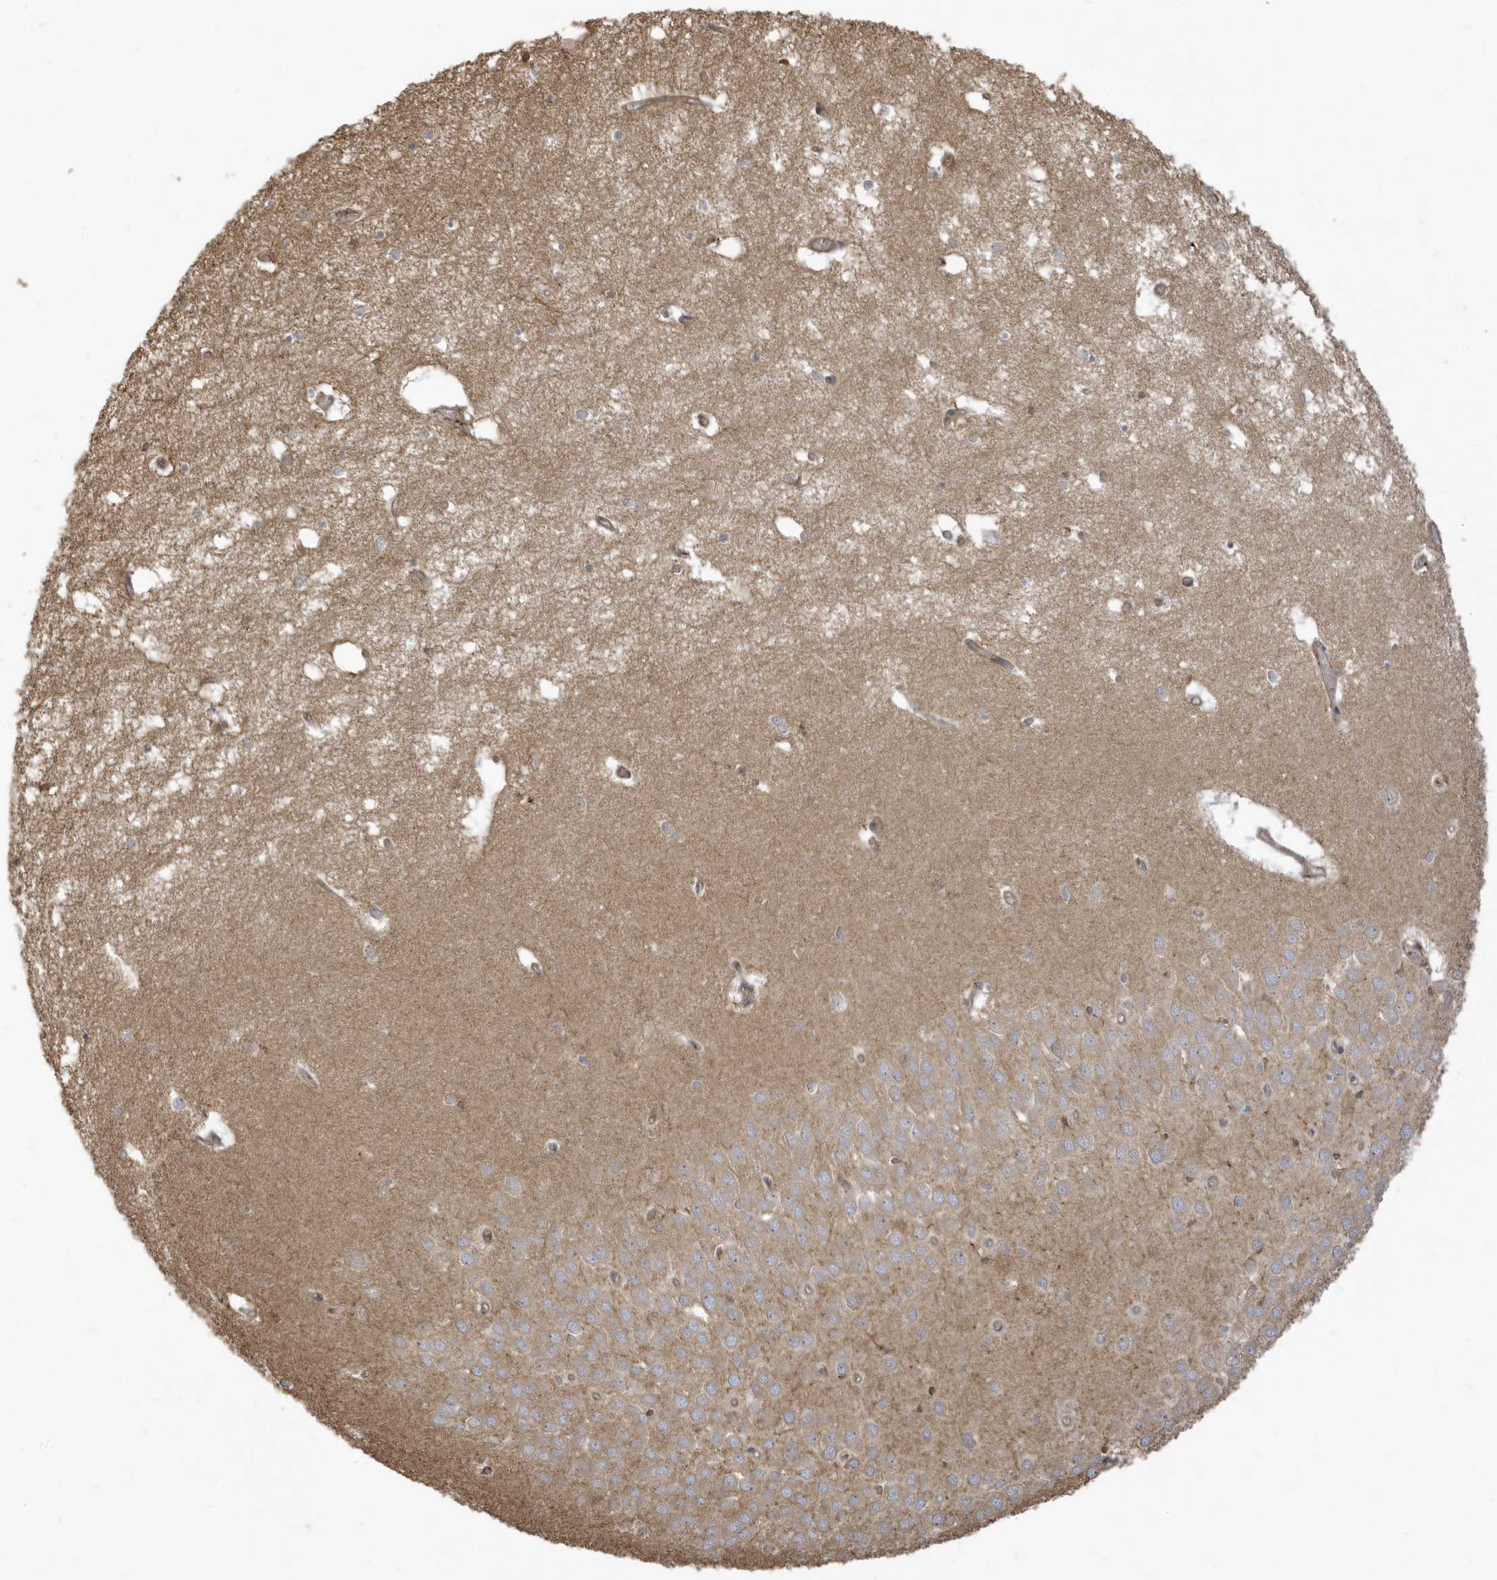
{"staining": {"intensity": "weak", "quantity": "<25%", "location": "cytoplasmic/membranous"}, "tissue": "hippocampus", "cell_type": "Glial cells", "image_type": "normal", "snomed": [{"axis": "morphology", "description": "Normal tissue, NOS"}, {"axis": "topography", "description": "Hippocampus"}], "caption": "This is an immunohistochemistry (IHC) photomicrograph of benign human hippocampus. There is no positivity in glial cells.", "gene": "ZBTB8A", "patient": {"sex": "male", "age": 70}}